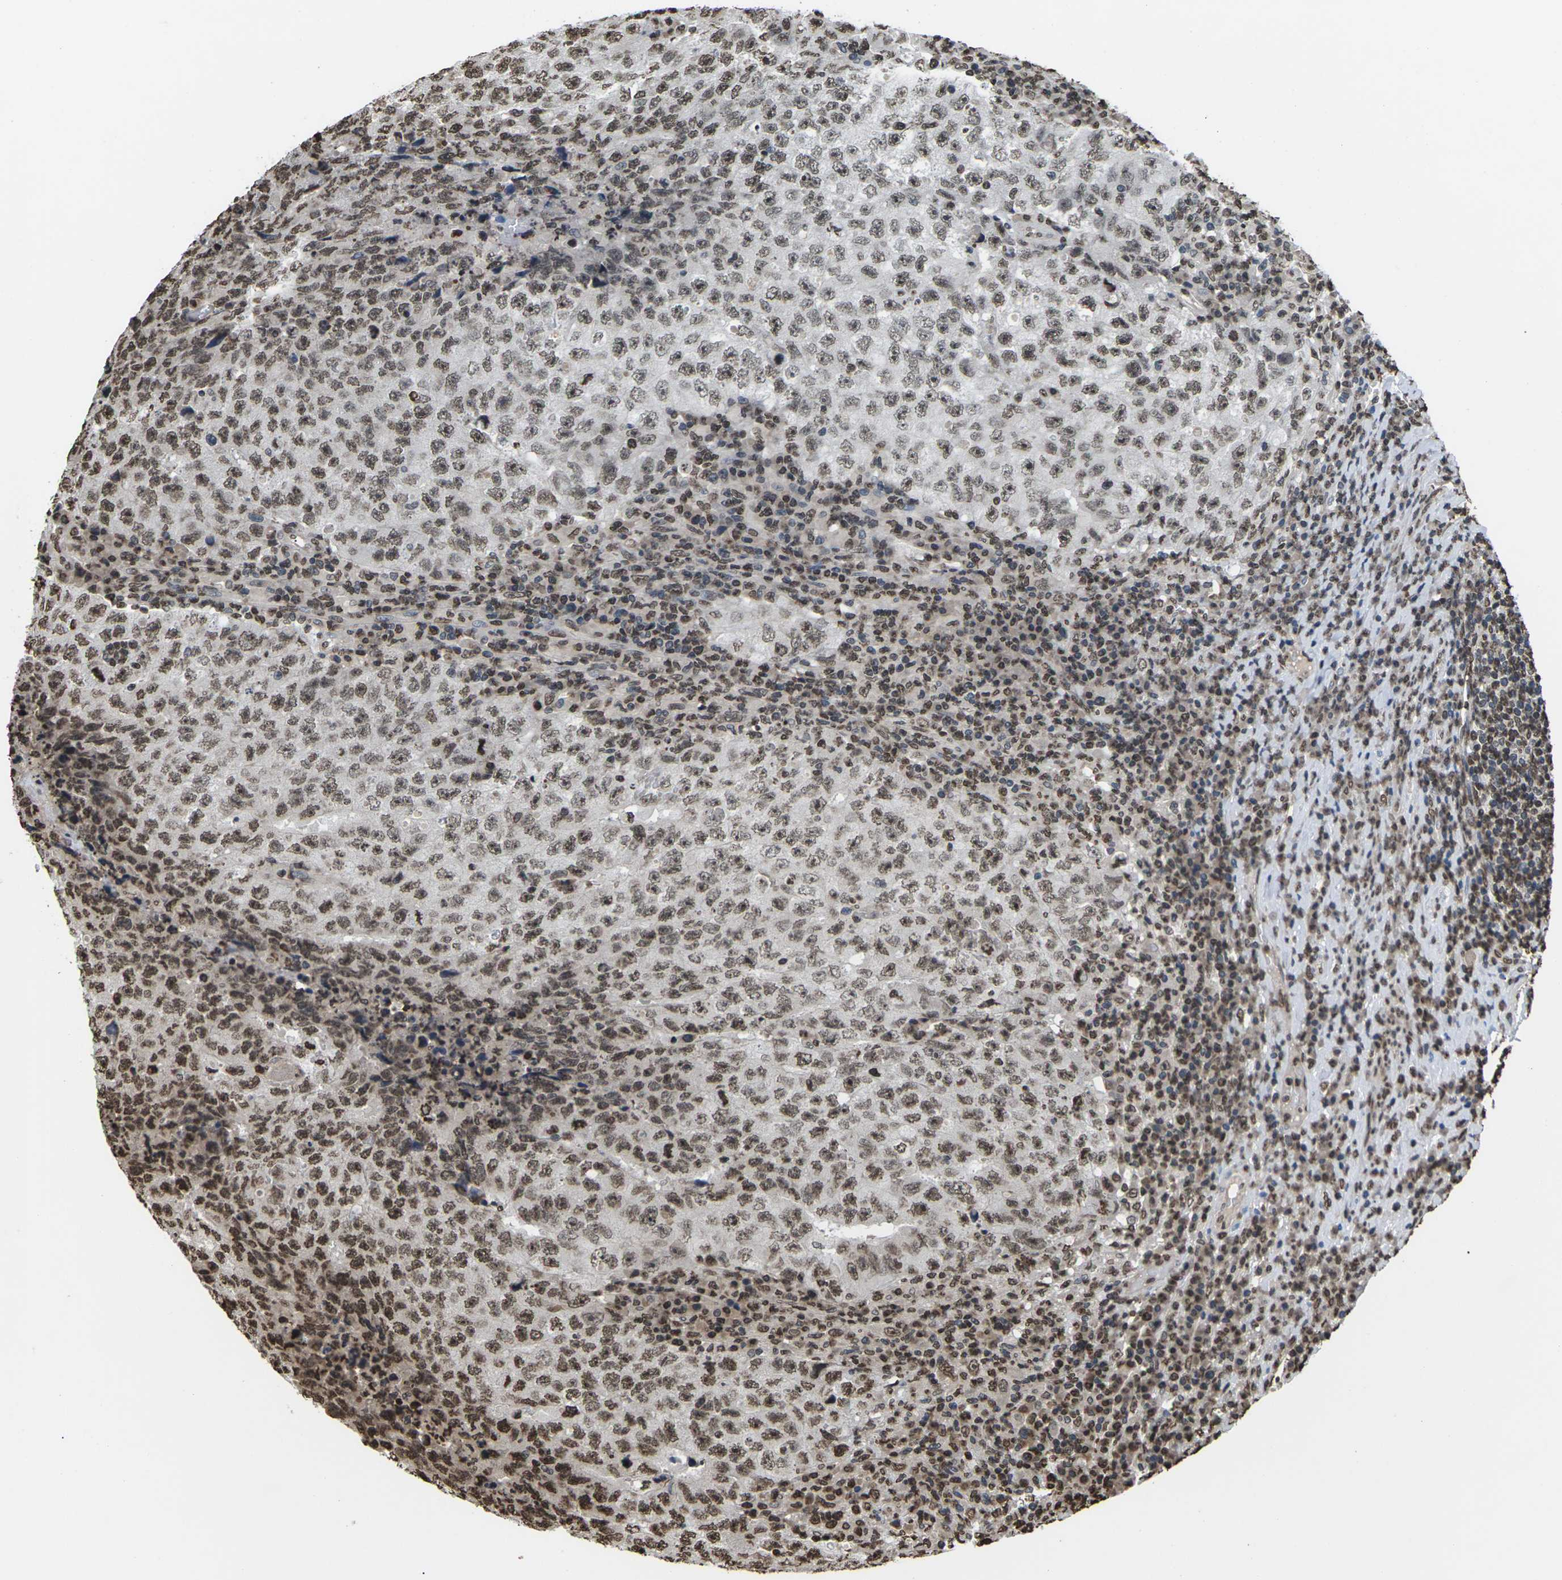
{"staining": {"intensity": "moderate", "quantity": ">75%", "location": "nuclear"}, "tissue": "testis cancer", "cell_type": "Tumor cells", "image_type": "cancer", "snomed": [{"axis": "morphology", "description": "Necrosis, NOS"}, {"axis": "morphology", "description": "Carcinoma, Embryonal, NOS"}, {"axis": "topography", "description": "Testis"}], "caption": "An image showing moderate nuclear staining in about >75% of tumor cells in testis embryonal carcinoma, as visualized by brown immunohistochemical staining.", "gene": "EMSY", "patient": {"sex": "male", "age": 19}}